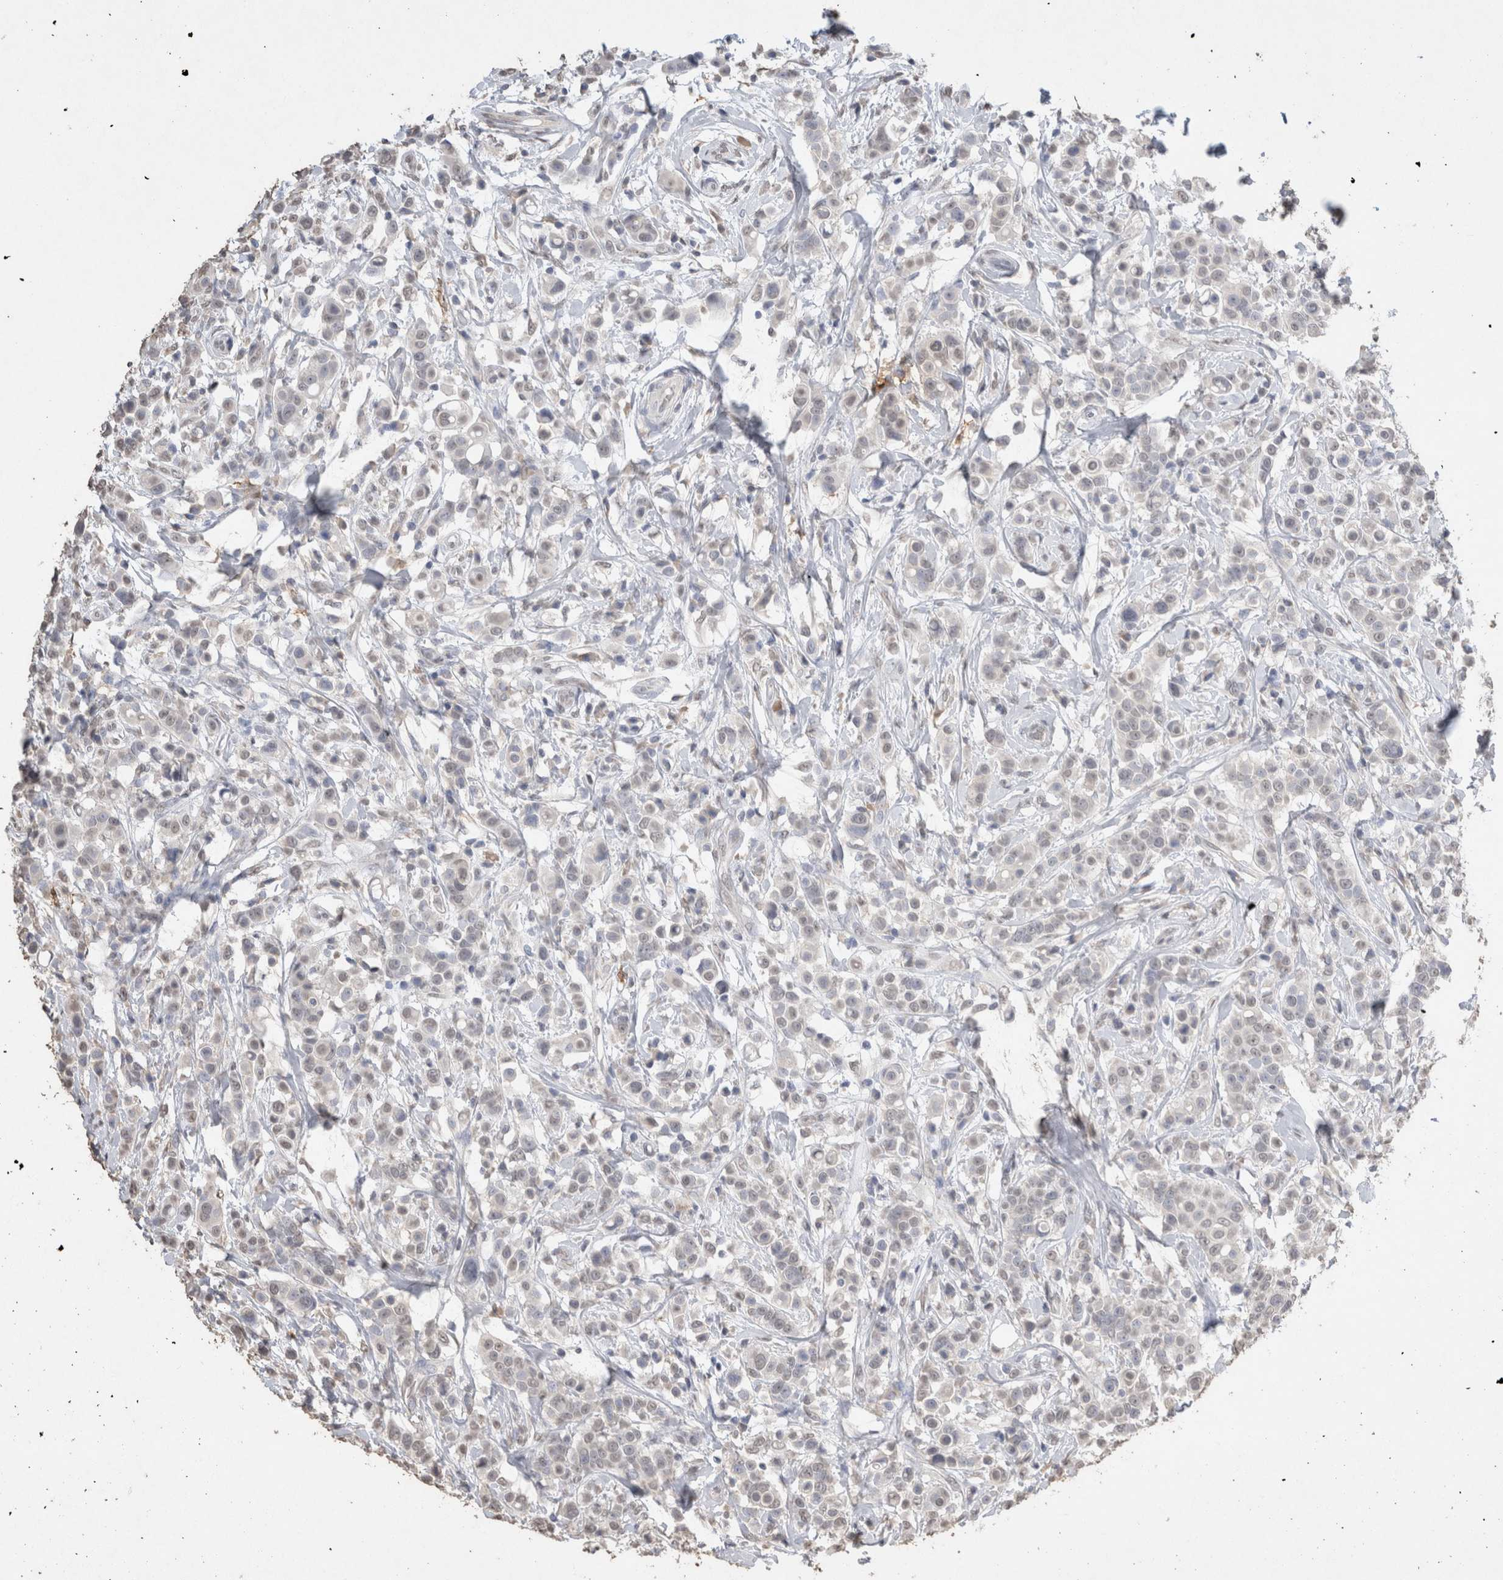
{"staining": {"intensity": "negative", "quantity": "none", "location": "none"}, "tissue": "breast cancer", "cell_type": "Tumor cells", "image_type": "cancer", "snomed": [{"axis": "morphology", "description": "Duct carcinoma"}, {"axis": "topography", "description": "Breast"}], "caption": "Breast intraductal carcinoma was stained to show a protein in brown. There is no significant staining in tumor cells.", "gene": "LGALS2", "patient": {"sex": "female", "age": 27}}